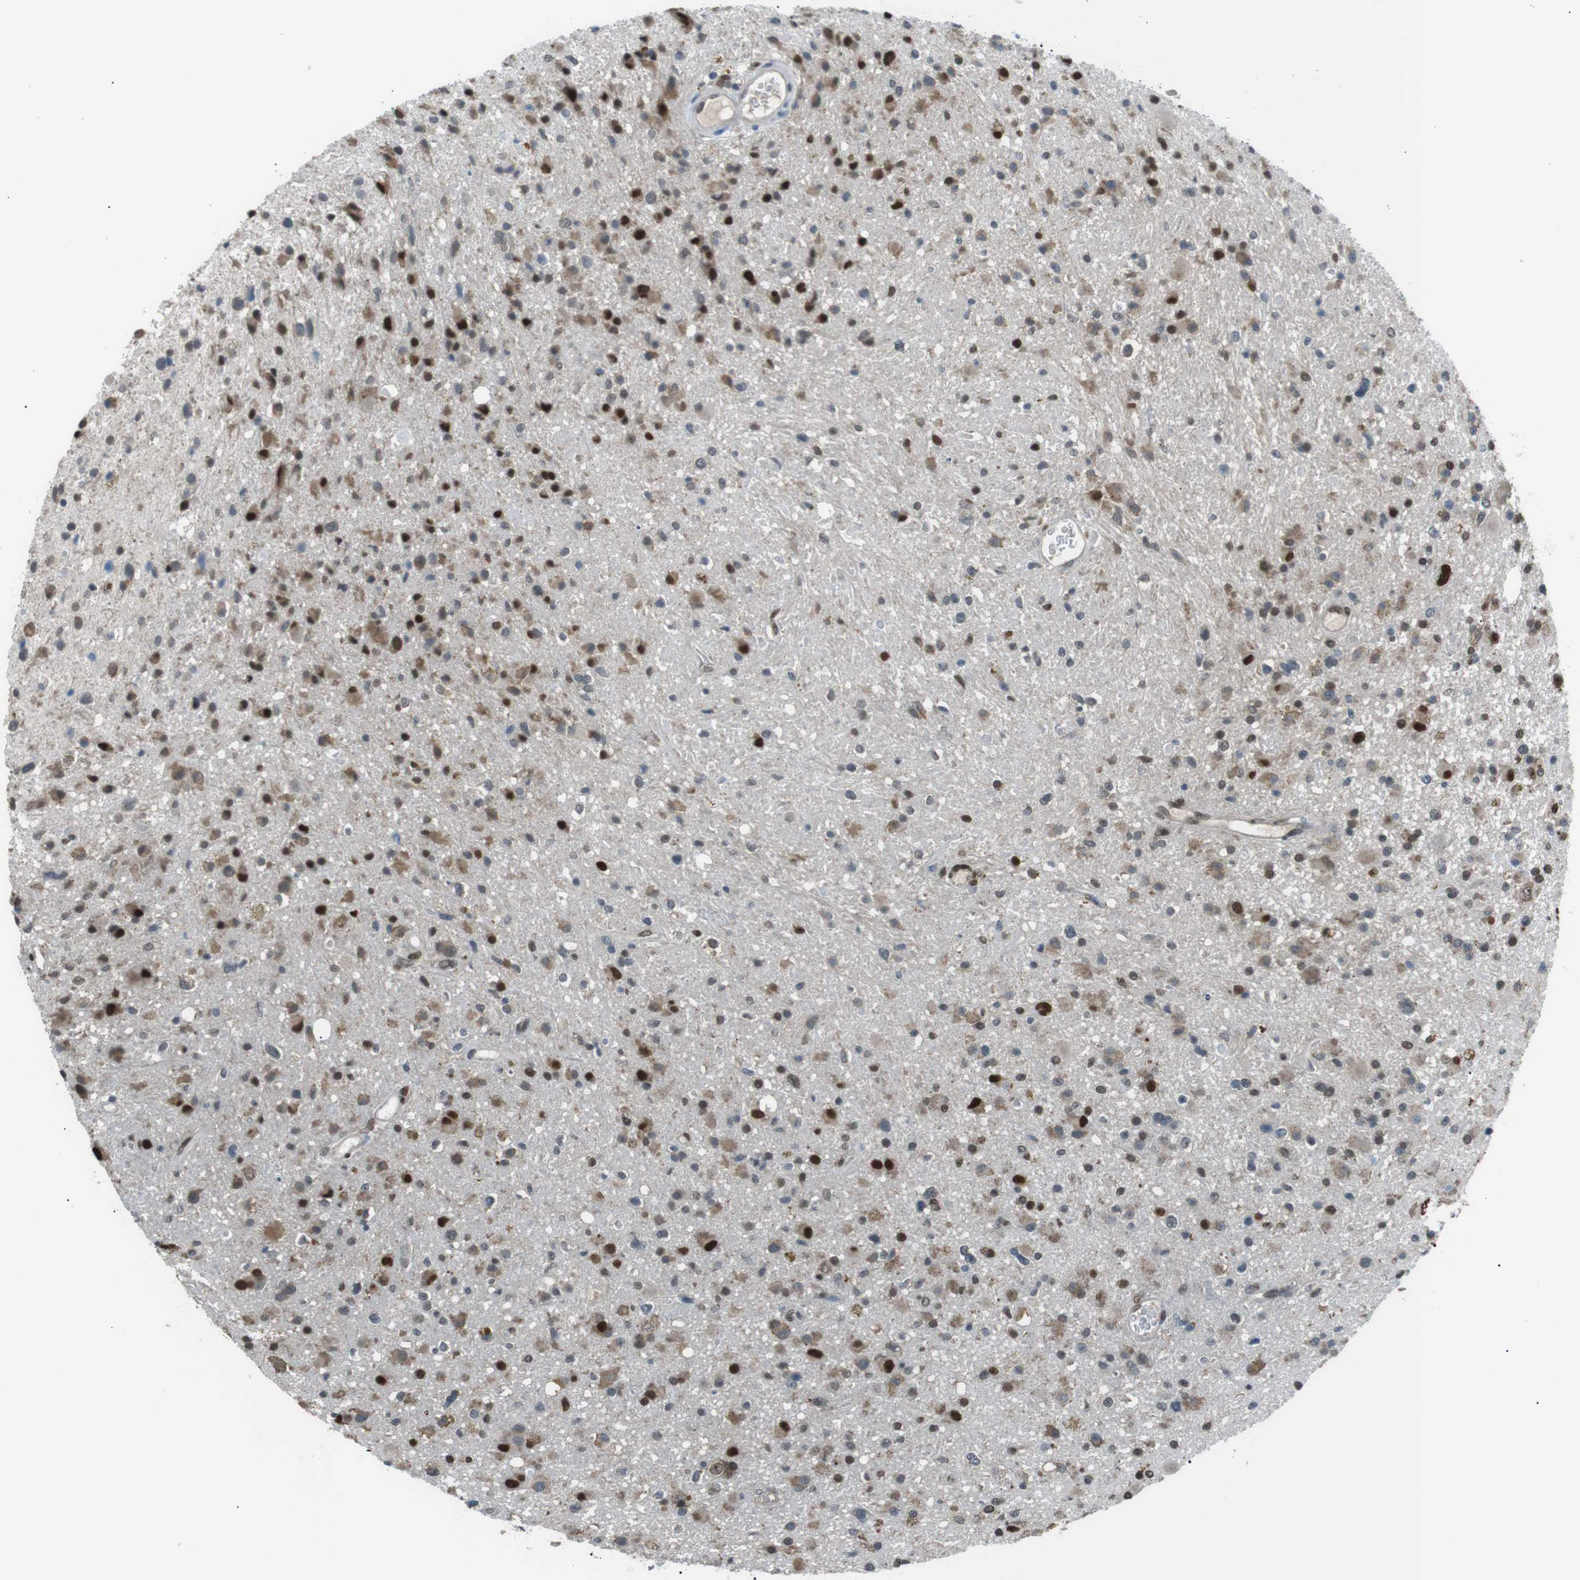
{"staining": {"intensity": "strong", "quantity": "25%-75%", "location": "cytoplasmic/membranous,nuclear"}, "tissue": "glioma", "cell_type": "Tumor cells", "image_type": "cancer", "snomed": [{"axis": "morphology", "description": "Glioma, malignant, High grade"}, {"axis": "topography", "description": "Brain"}], "caption": "A histopathology image of human glioma stained for a protein exhibits strong cytoplasmic/membranous and nuclear brown staining in tumor cells.", "gene": "SRPK2", "patient": {"sex": "male", "age": 33}}